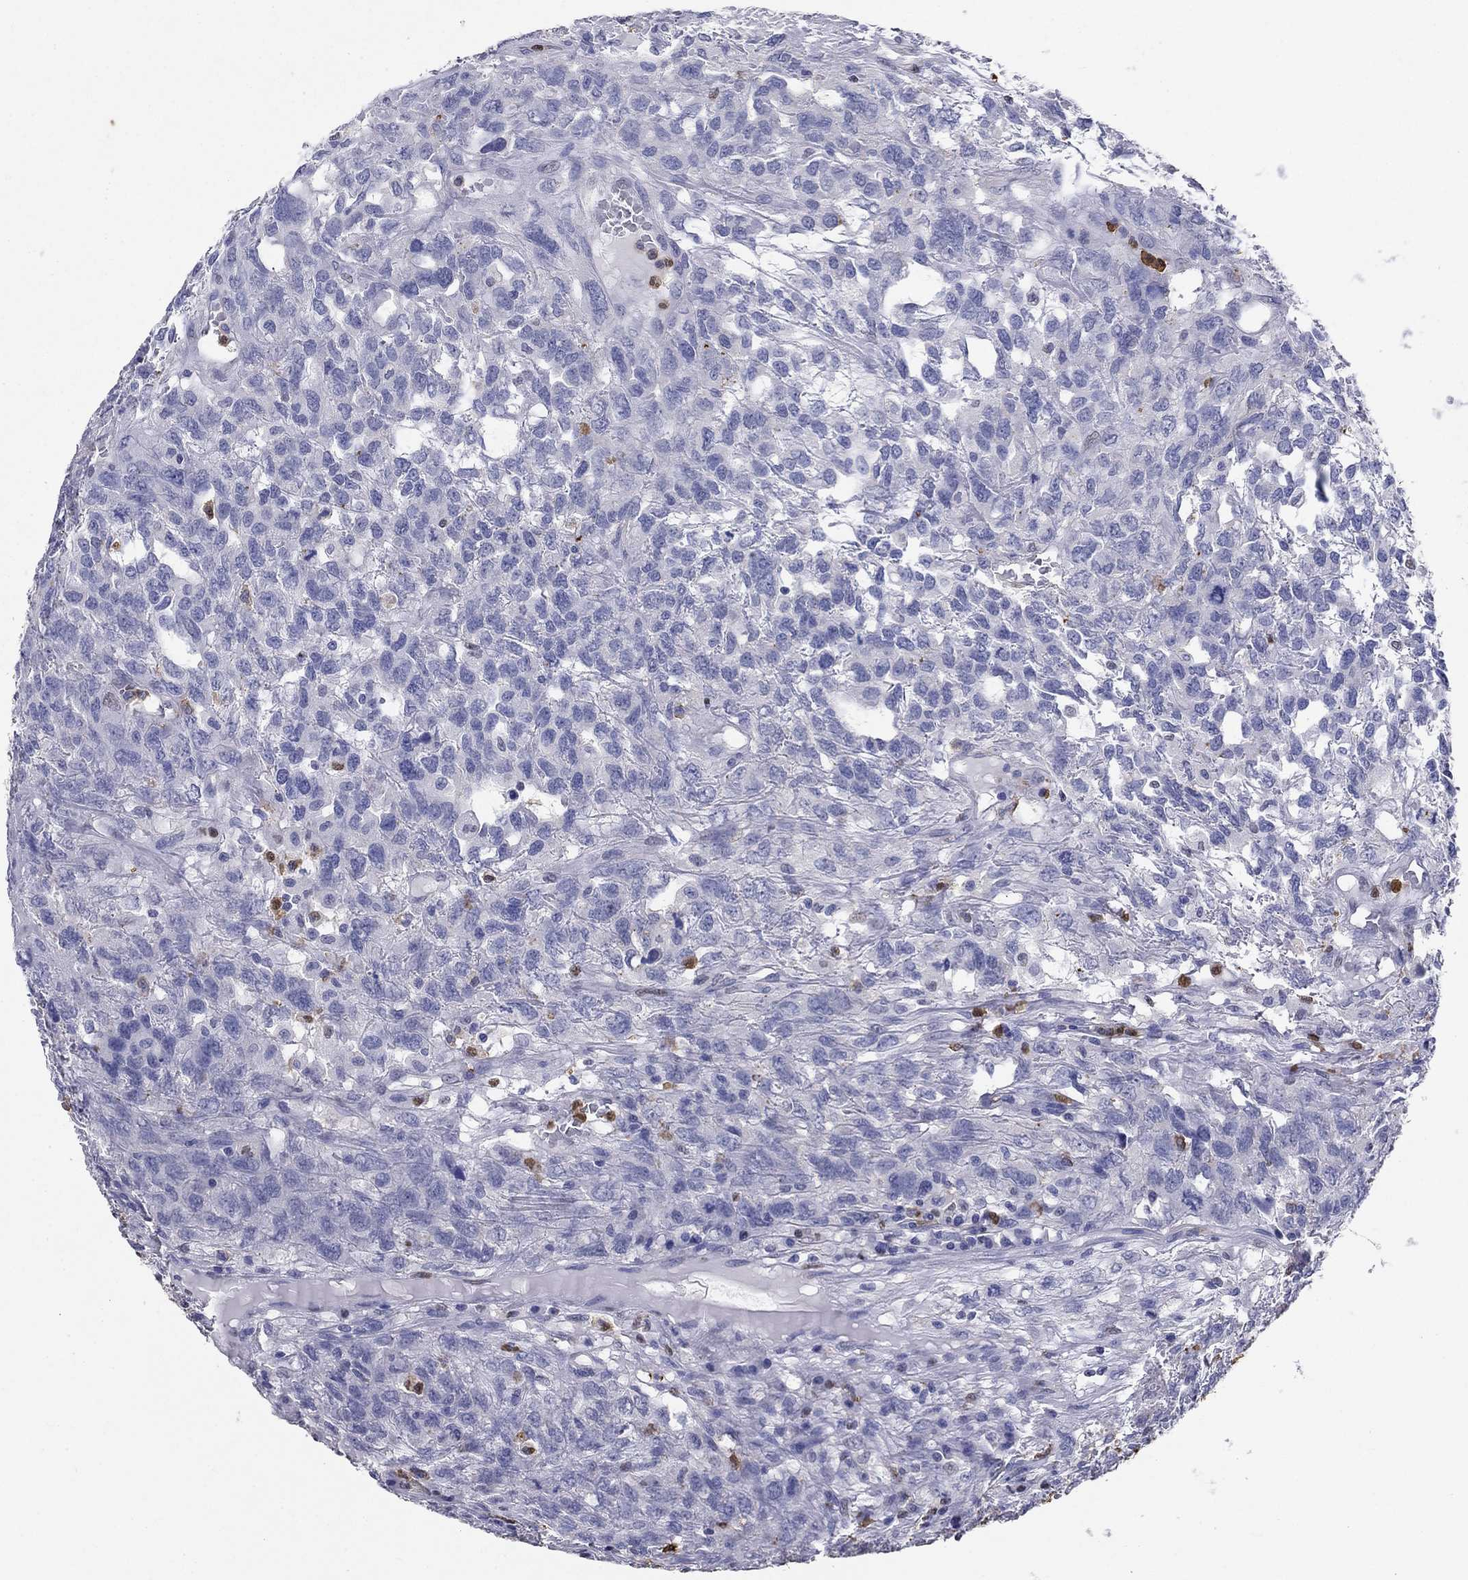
{"staining": {"intensity": "negative", "quantity": "none", "location": "none"}, "tissue": "testis cancer", "cell_type": "Tumor cells", "image_type": "cancer", "snomed": [{"axis": "morphology", "description": "Seminoma, NOS"}, {"axis": "topography", "description": "Testis"}], "caption": "Testis cancer (seminoma) stained for a protein using immunohistochemistry (IHC) shows no staining tumor cells.", "gene": "IGSF8", "patient": {"sex": "male", "age": 52}}